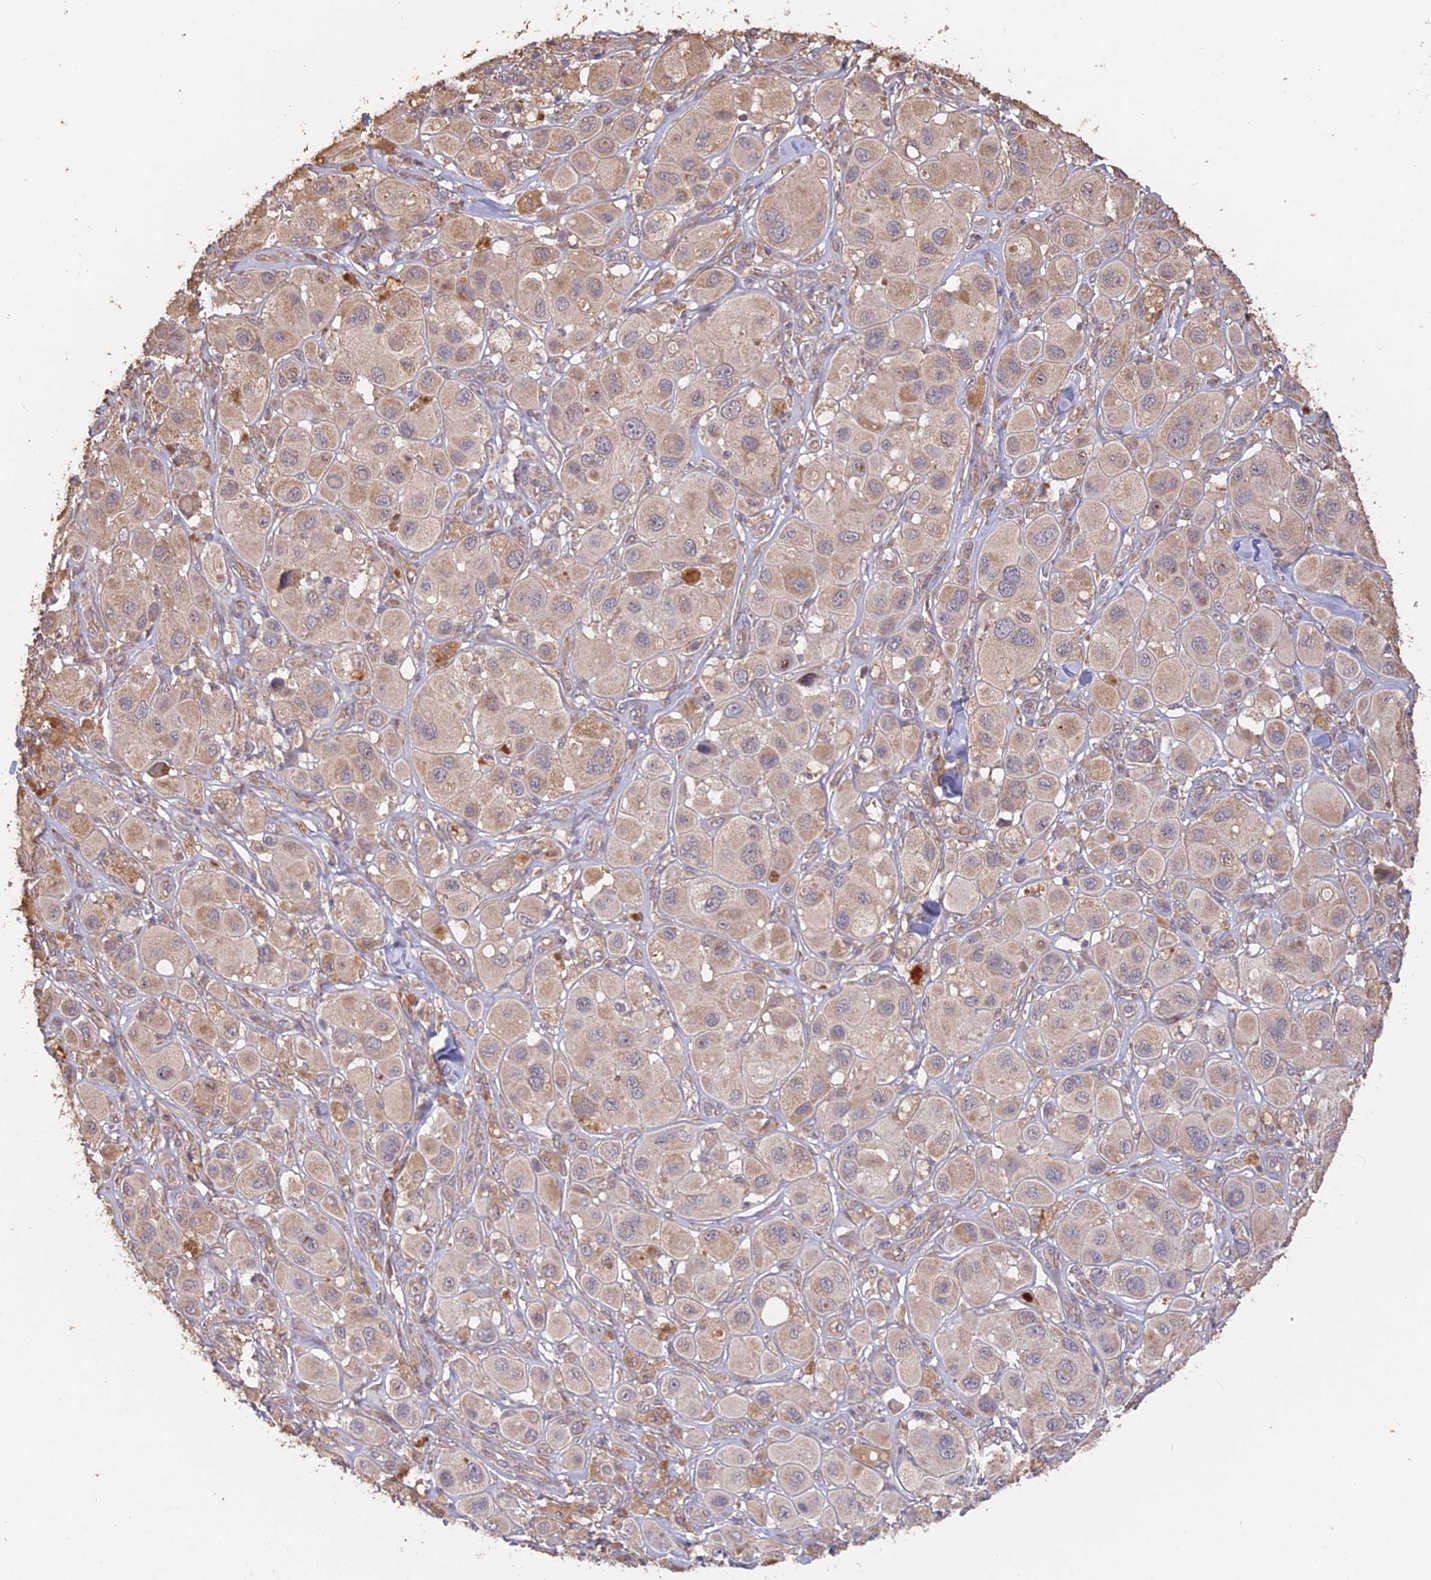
{"staining": {"intensity": "weak", "quantity": "25%-75%", "location": "cytoplasmic/membranous"}, "tissue": "melanoma", "cell_type": "Tumor cells", "image_type": "cancer", "snomed": [{"axis": "morphology", "description": "Malignant melanoma, Metastatic site"}, {"axis": "topography", "description": "Skin"}], "caption": "Tumor cells reveal weak cytoplasmic/membranous staining in approximately 25%-75% of cells in malignant melanoma (metastatic site). (brown staining indicates protein expression, while blue staining denotes nuclei).", "gene": "LAYN", "patient": {"sex": "male", "age": 41}}